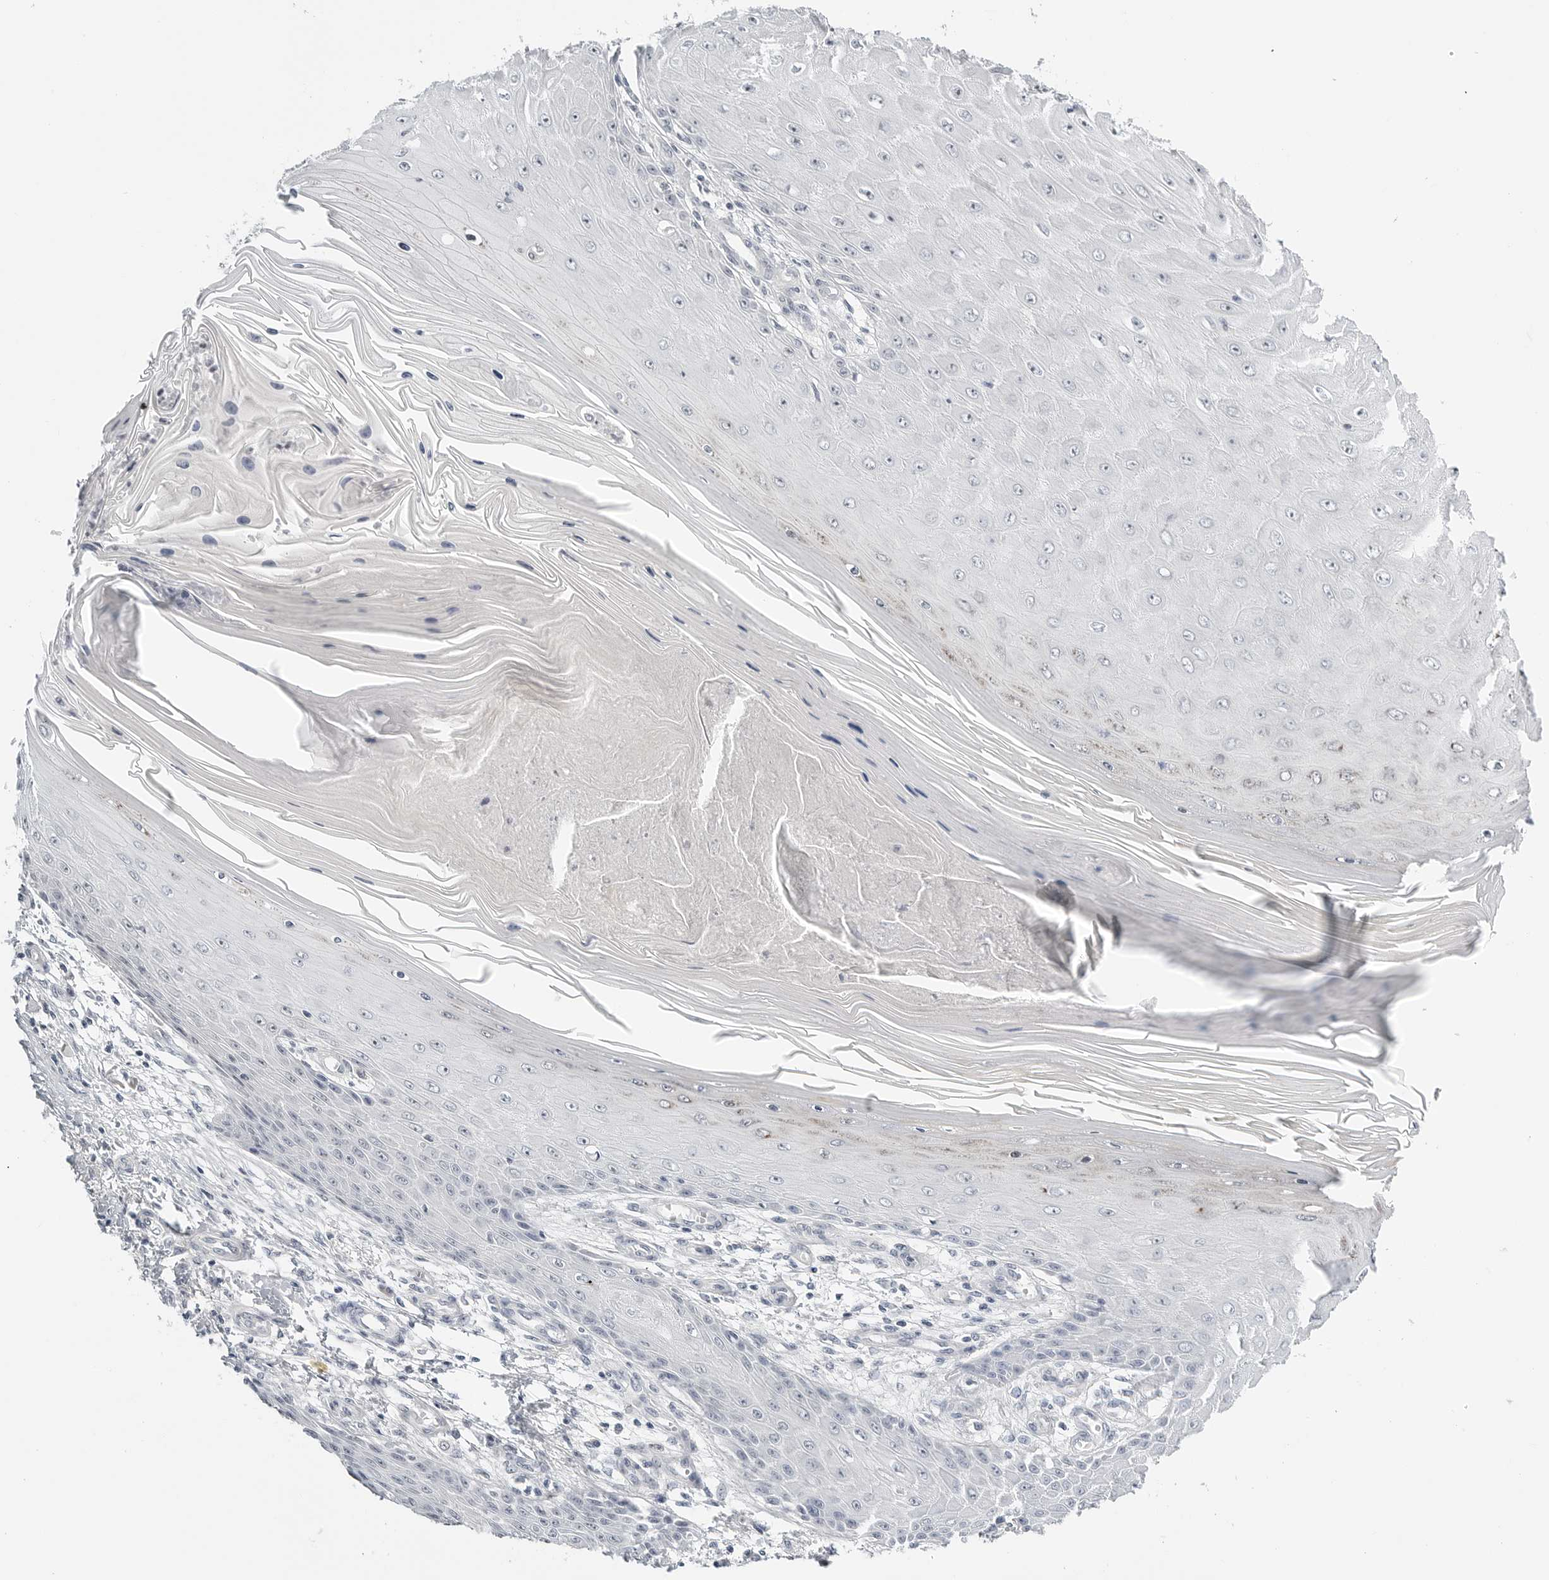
{"staining": {"intensity": "negative", "quantity": "none", "location": "none"}, "tissue": "skin cancer", "cell_type": "Tumor cells", "image_type": "cancer", "snomed": [{"axis": "morphology", "description": "Squamous cell carcinoma, NOS"}, {"axis": "topography", "description": "Skin"}], "caption": "Protein analysis of squamous cell carcinoma (skin) displays no significant expression in tumor cells.", "gene": "MAP2K5", "patient": {"sex": "female", "age": 73}}